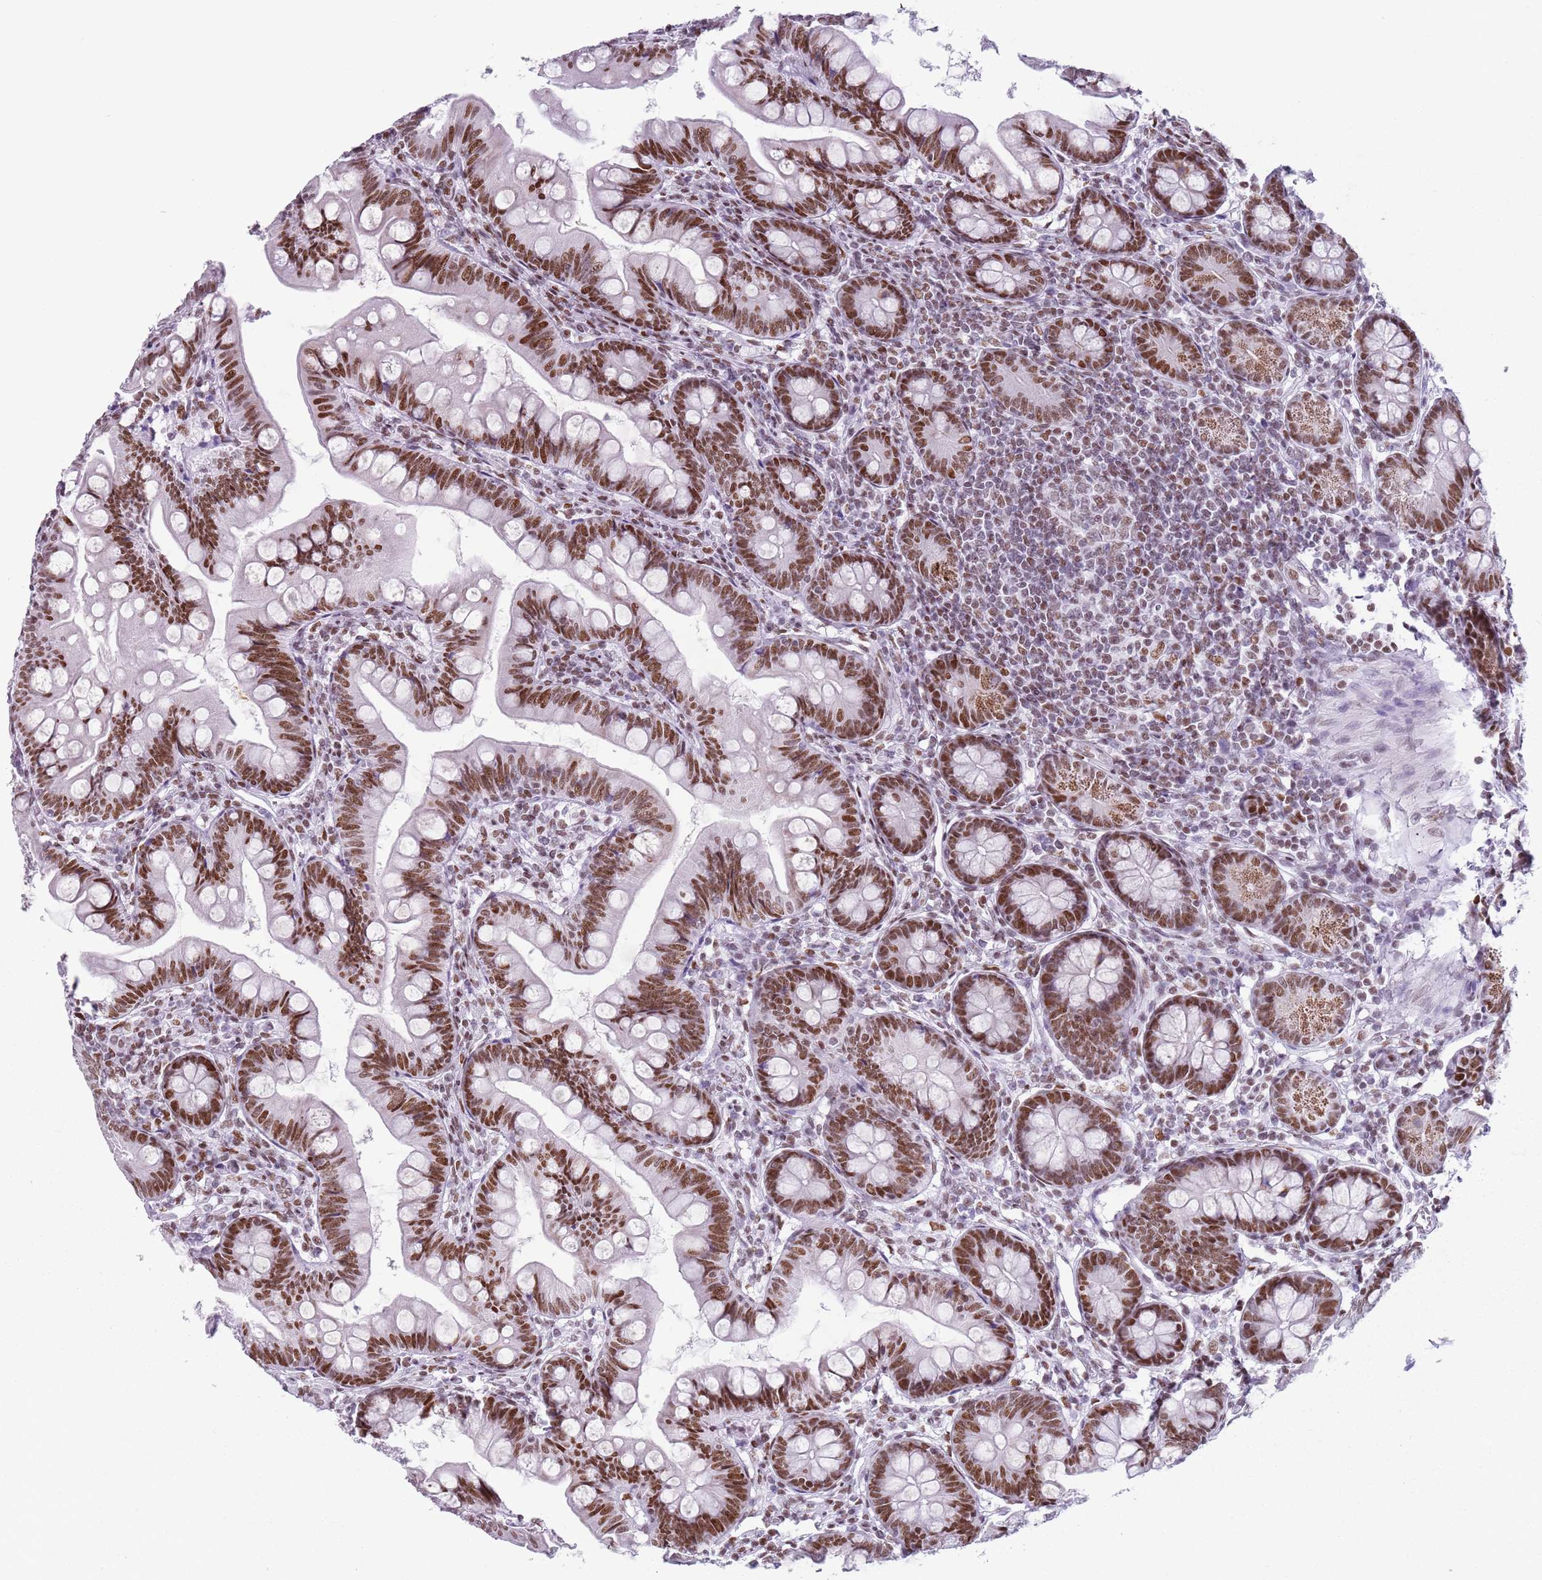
{"staining": {"intensity": "strong", "quantity": ">75%", "location": "nuclear"}, "tissue": "small intestine", "cell_type": "Glandular cells", "image_type": "normal", "snomed": [{"axis": "morphology", "description": "Normal tissue, NOS"}, {"axis": "topography", "description": "Small intestine"}], "caption": "Glandular cells reveal high levels of strong nuclear expression in about >75% of cells in normal small intestine. (Stains: DAB (3,3'-diaminobenzidine) in brown, nuclei in blue, Microscopy: brightfield microscopy at high magnification).", "gene": "FAM104B", "patient": {"sex": "male", "age": 7}}